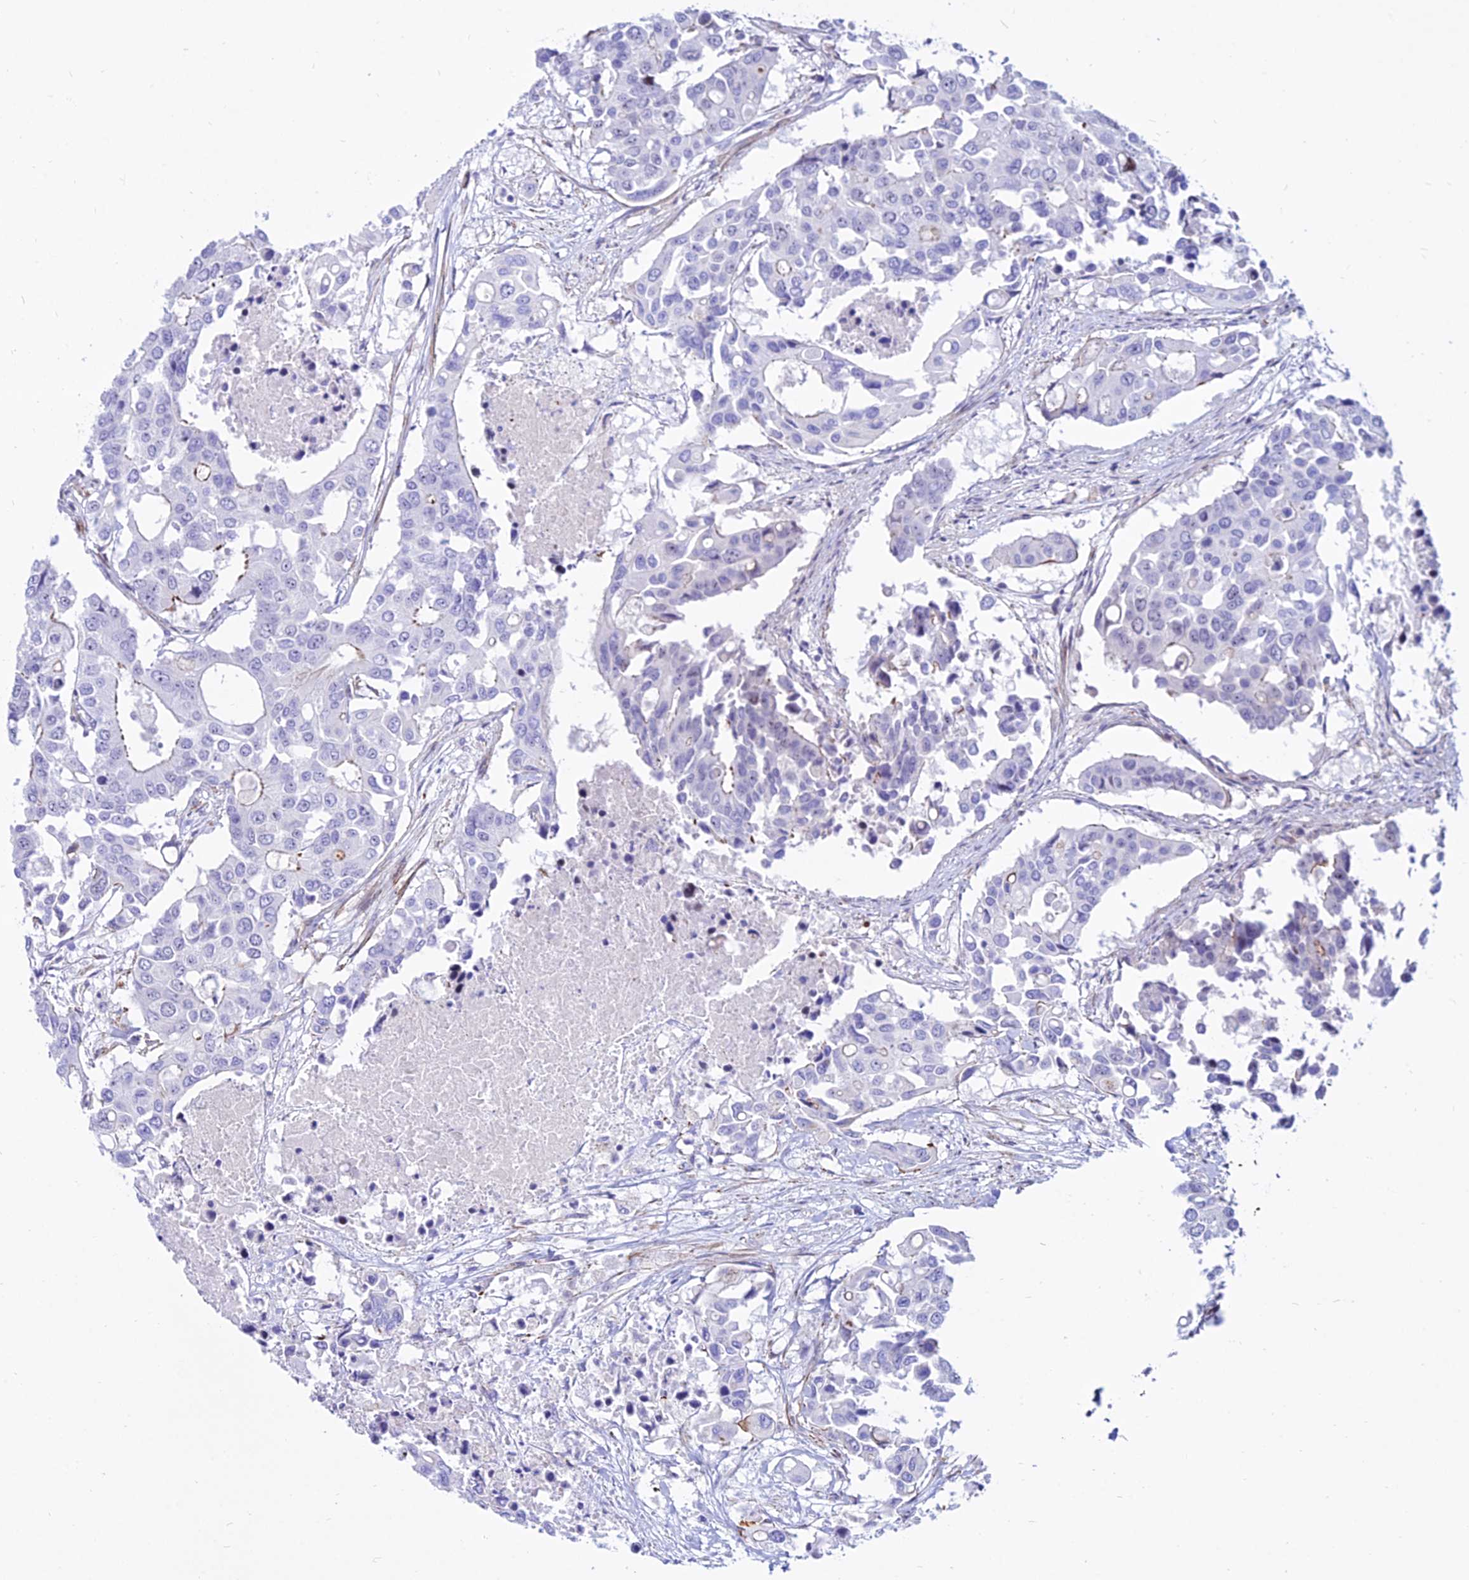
{"staining": {"intensity": "negative", "quantity": "none", "location": "none"}, "tissue": "colorectal cancer", "cell_type": "Tumor cells", "image_type": "cancer", "snomed": [{"axis": "morphology", "description": "Adenocarcinoma, NOS"}, {"axis": "topography", "description": "Colon"}], "caption": "A high-resolution histopathology image shows immunohistochemistry (IHC) staining of colorectal cancer (adenocarcinoma), which demonstrates no significant positivity in tumor cells.", "gene": "DLX1", "patient": {"sex": "male", "age": 77}}